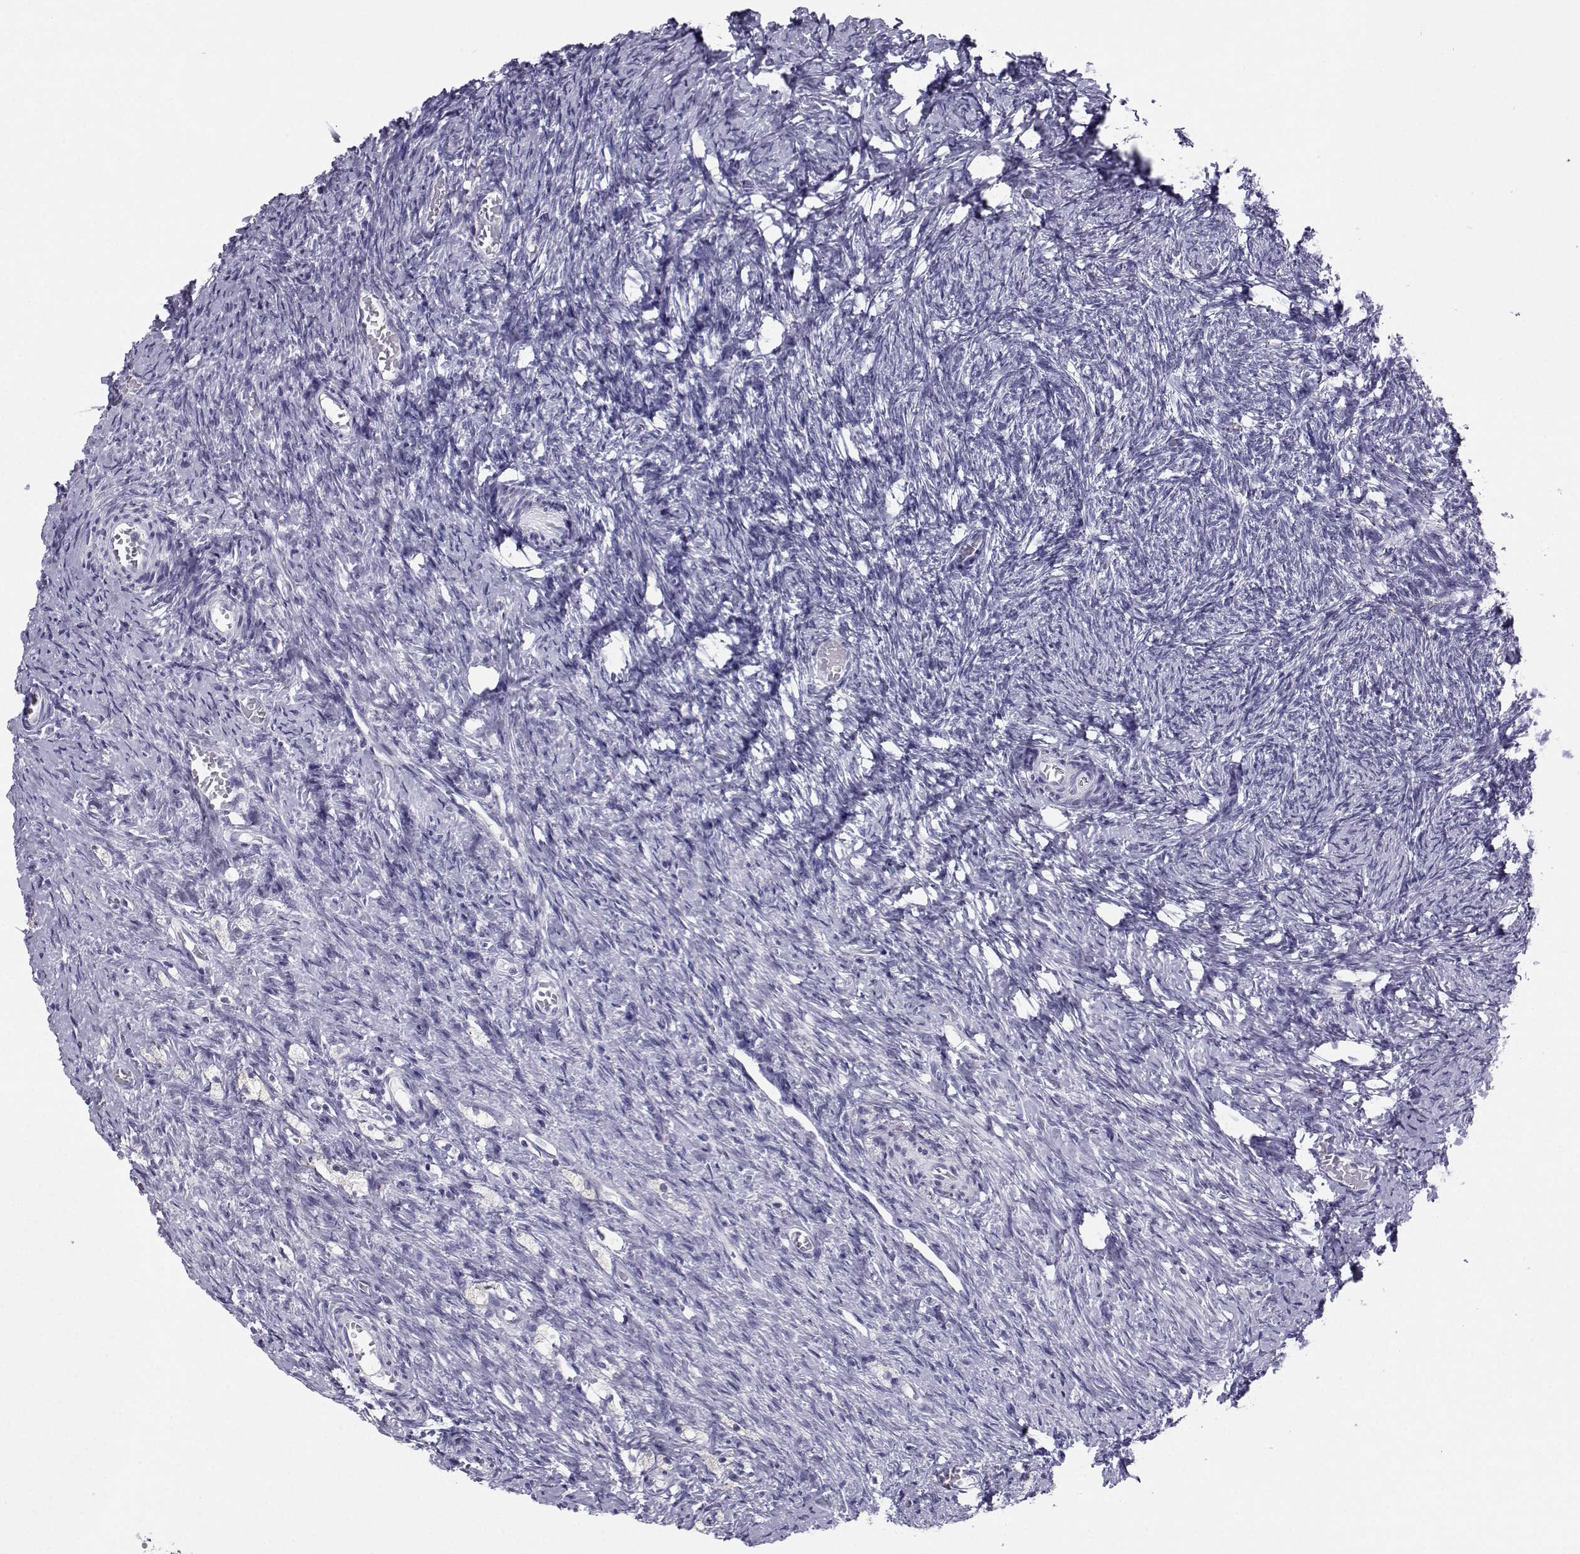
{"staining": {"intensity": "negative", "quantity": "none", "location": "none"}, "tissue": "ovary", "cell_type": "Ovarian stroma cells", "image_type": "normal", "snomed": [{"axis": "morphology", "description": "Normal tissue, NOS"}, {"axis": "topography", "description": "Ovary"}], "caption": "An immunohistochemistry (IHC) histopathology image of normal ovary is shown. There is no staining in ovarian stroma cells of ovary.", "gene": "SST", "patient": {"sex": "female", "age": 39}}